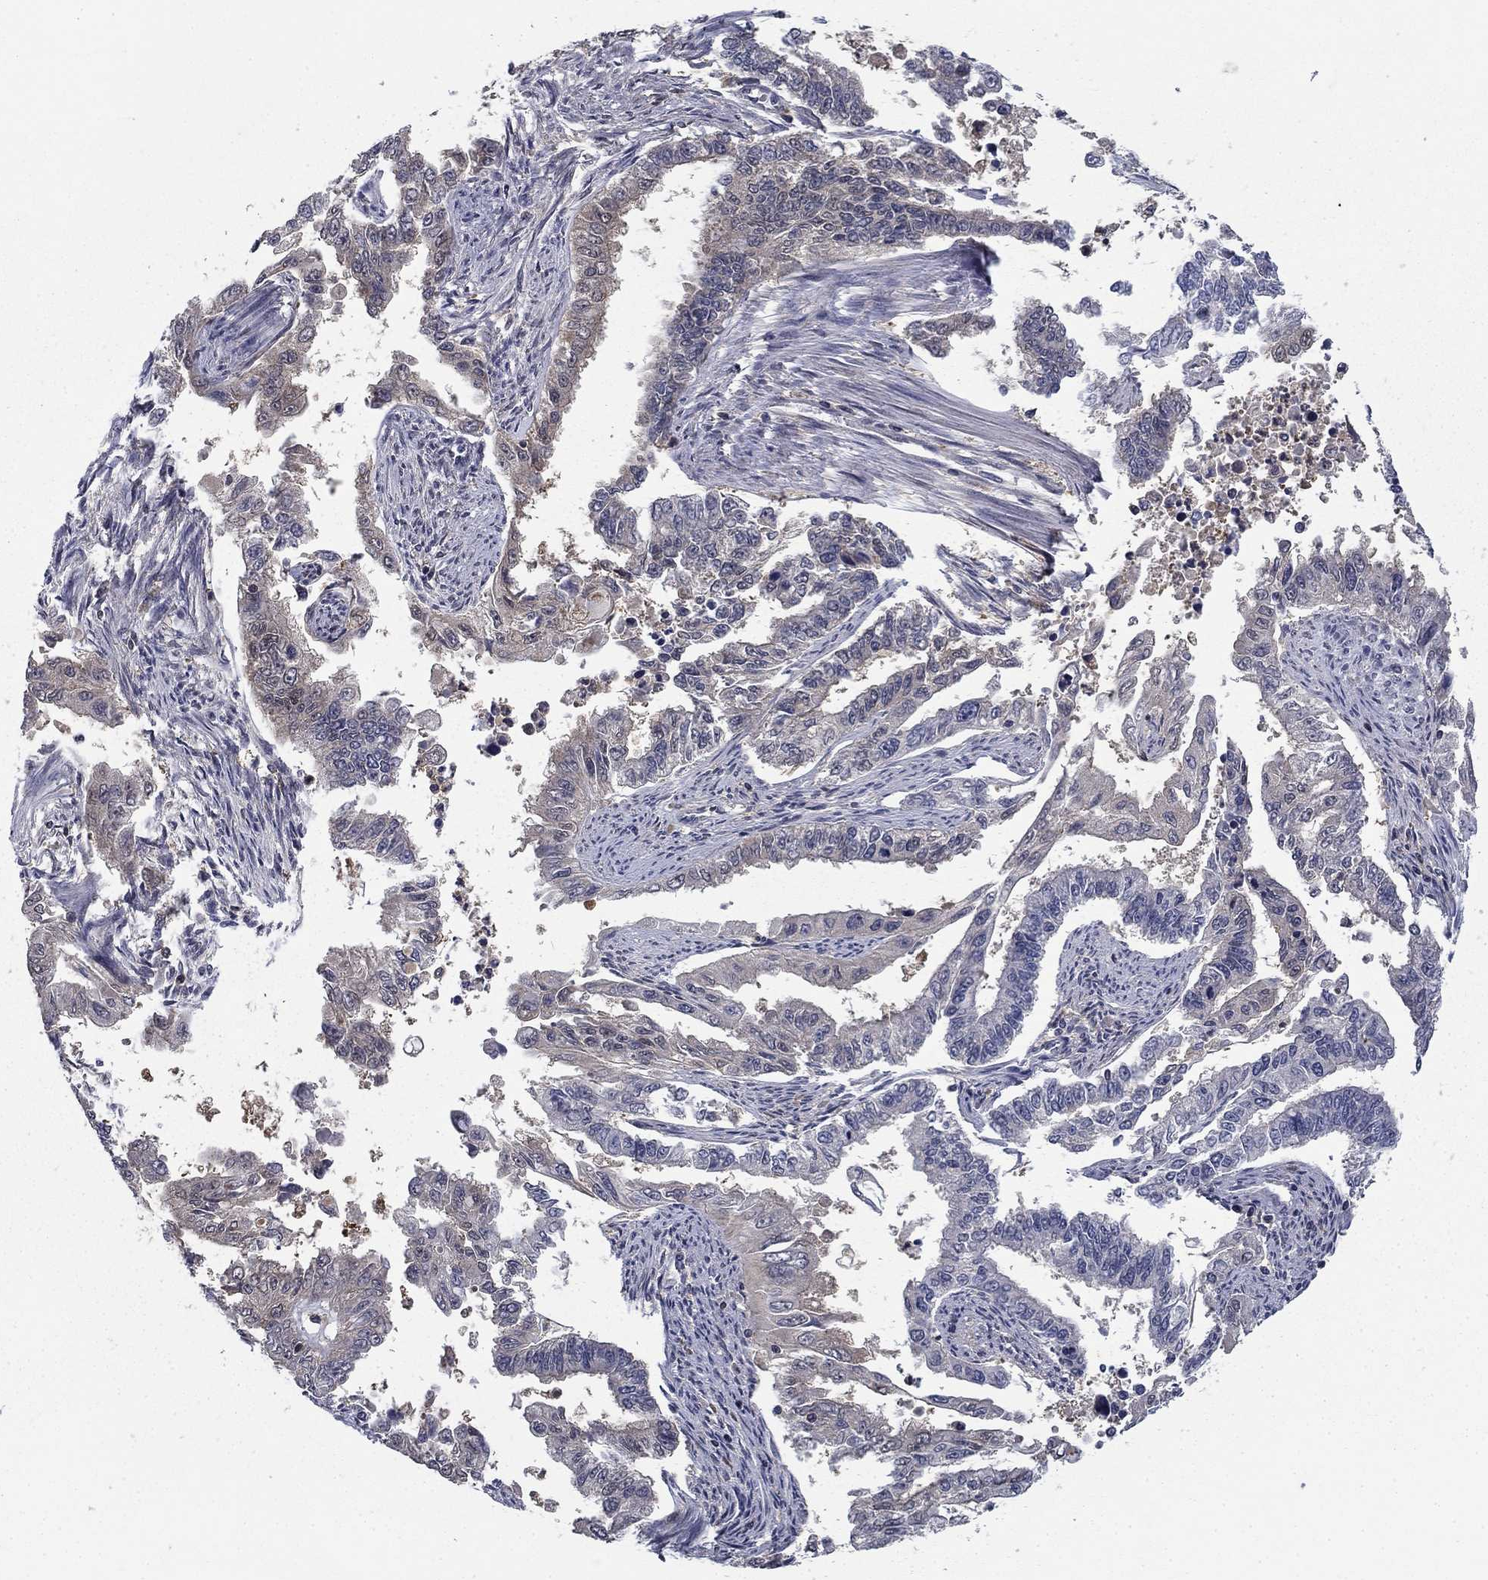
{"staining": {"intensity": "negative", "quantity": "none", "location": "none"}, "tissue": "endometrial cancer", "cell_type": "Tumor cells", "image_type": "cancer", "snomed": [{"axis": "morphology", "description": "Adenocarcinoma, NOS"}, {"axis": "topography", "description": "Uterus"}], "caption": "Immunohistochemistry of human endometrial cancer (adenocarcinoma) demonstrates no expression in tumor cells. (Brightfield microscopy of DAB immunohistochemistry at high magnification).", "gene": "NIT2", "patient": {"sex": "female", "age": 59}}